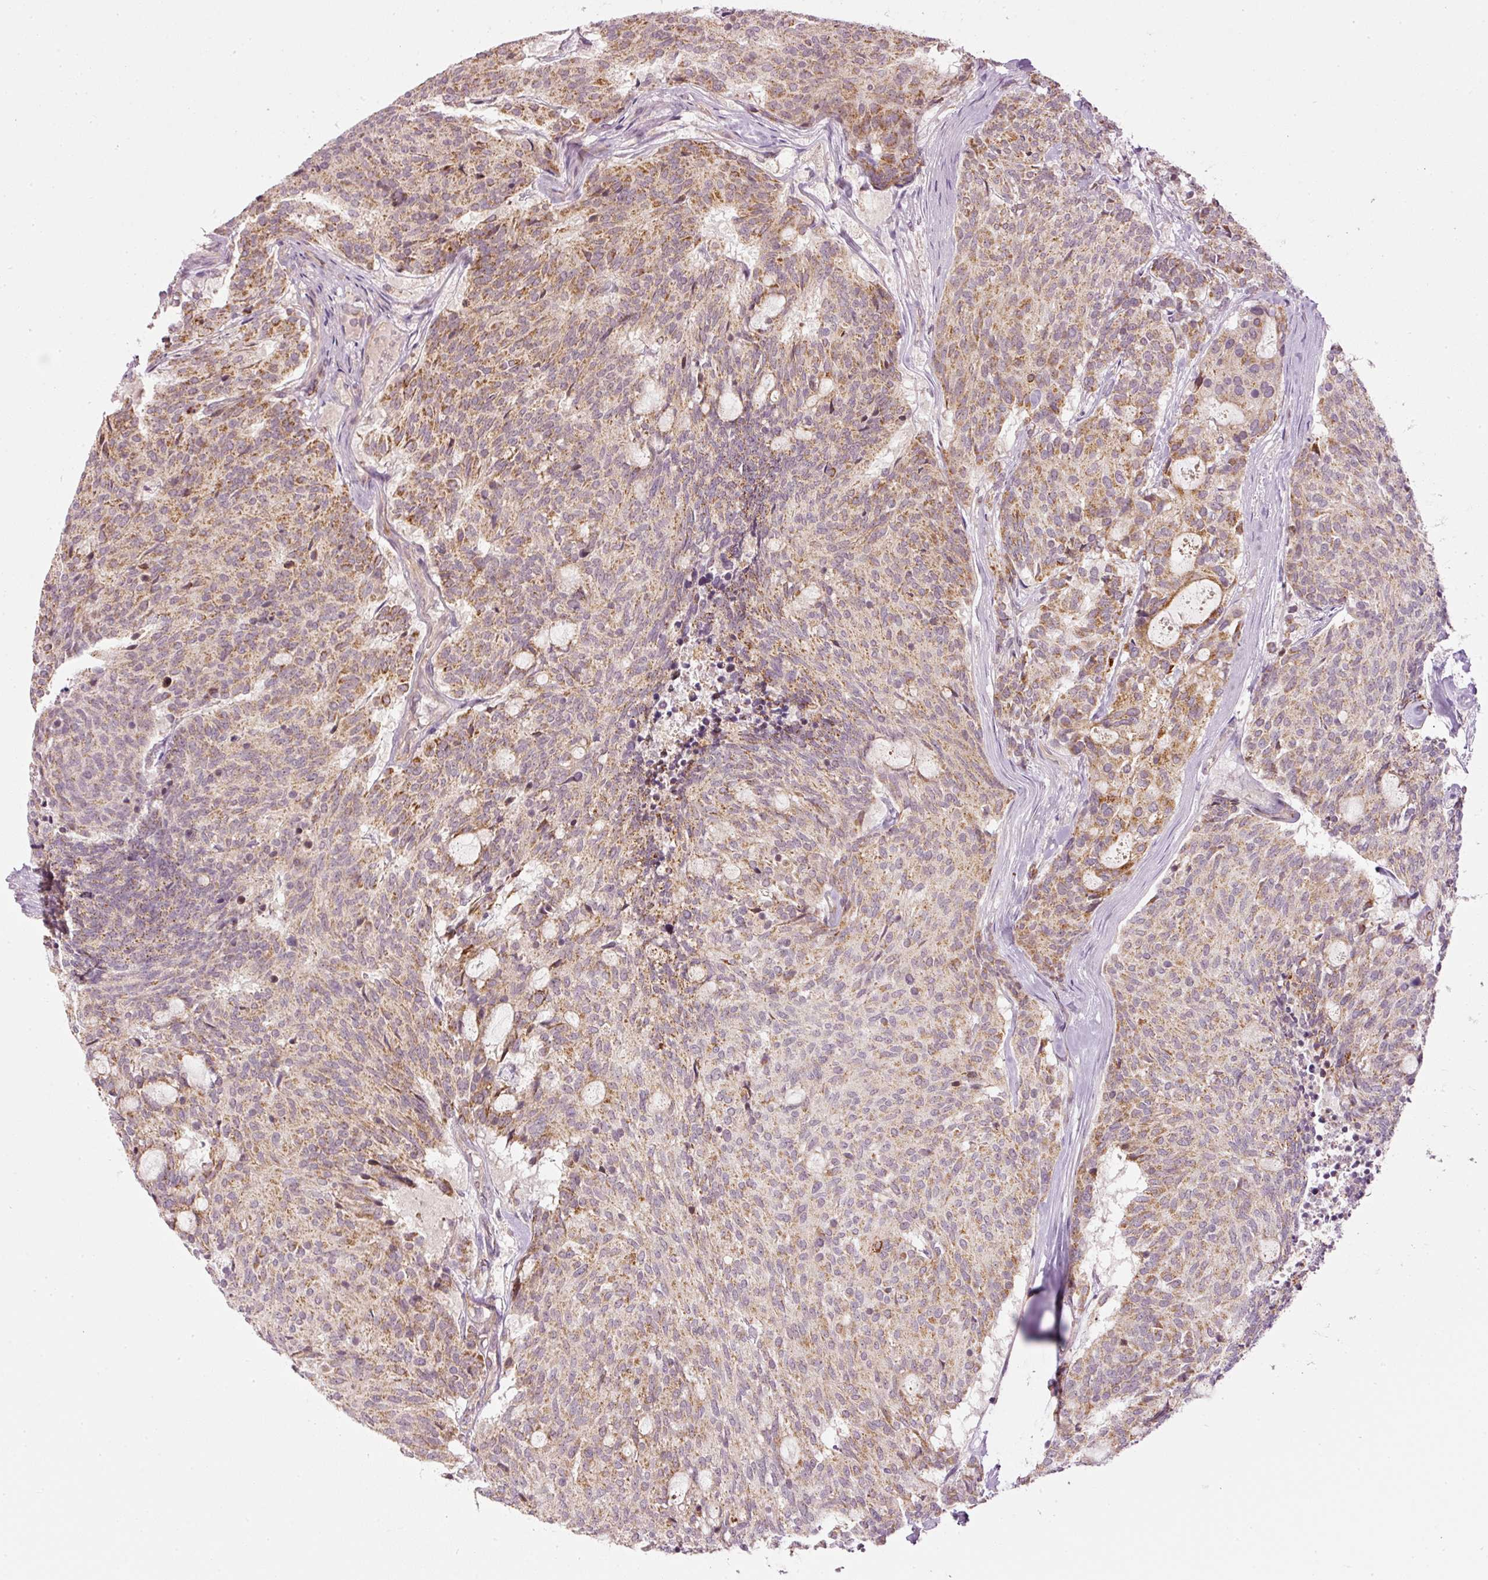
{"staining": {"intensity": "moderate", "quantity": "25%-75%", "location": "cytoplasmic/membranous"}, "tissue": "carcinoid", "cell_type": "Tumor cells", "image_type": "cancer", "snomed": [{"axis": "morphology", "description": "Carcinoid, malignant, NOS"}, {"axis": "topography", "description": "Pancreas"}], "caption": "High-magnification brightfield microscopy of carcinoid stained with DAB (3,3'-diaminobenzidine) (brown) and counterstained with hematoxylin (blue). tumor cells exhibit moderate cytoplasmic/membranous expression is present in about25%-75% of cells.", "gene": "CDC20B", "patient": {"sex": "female", "age": 54}}